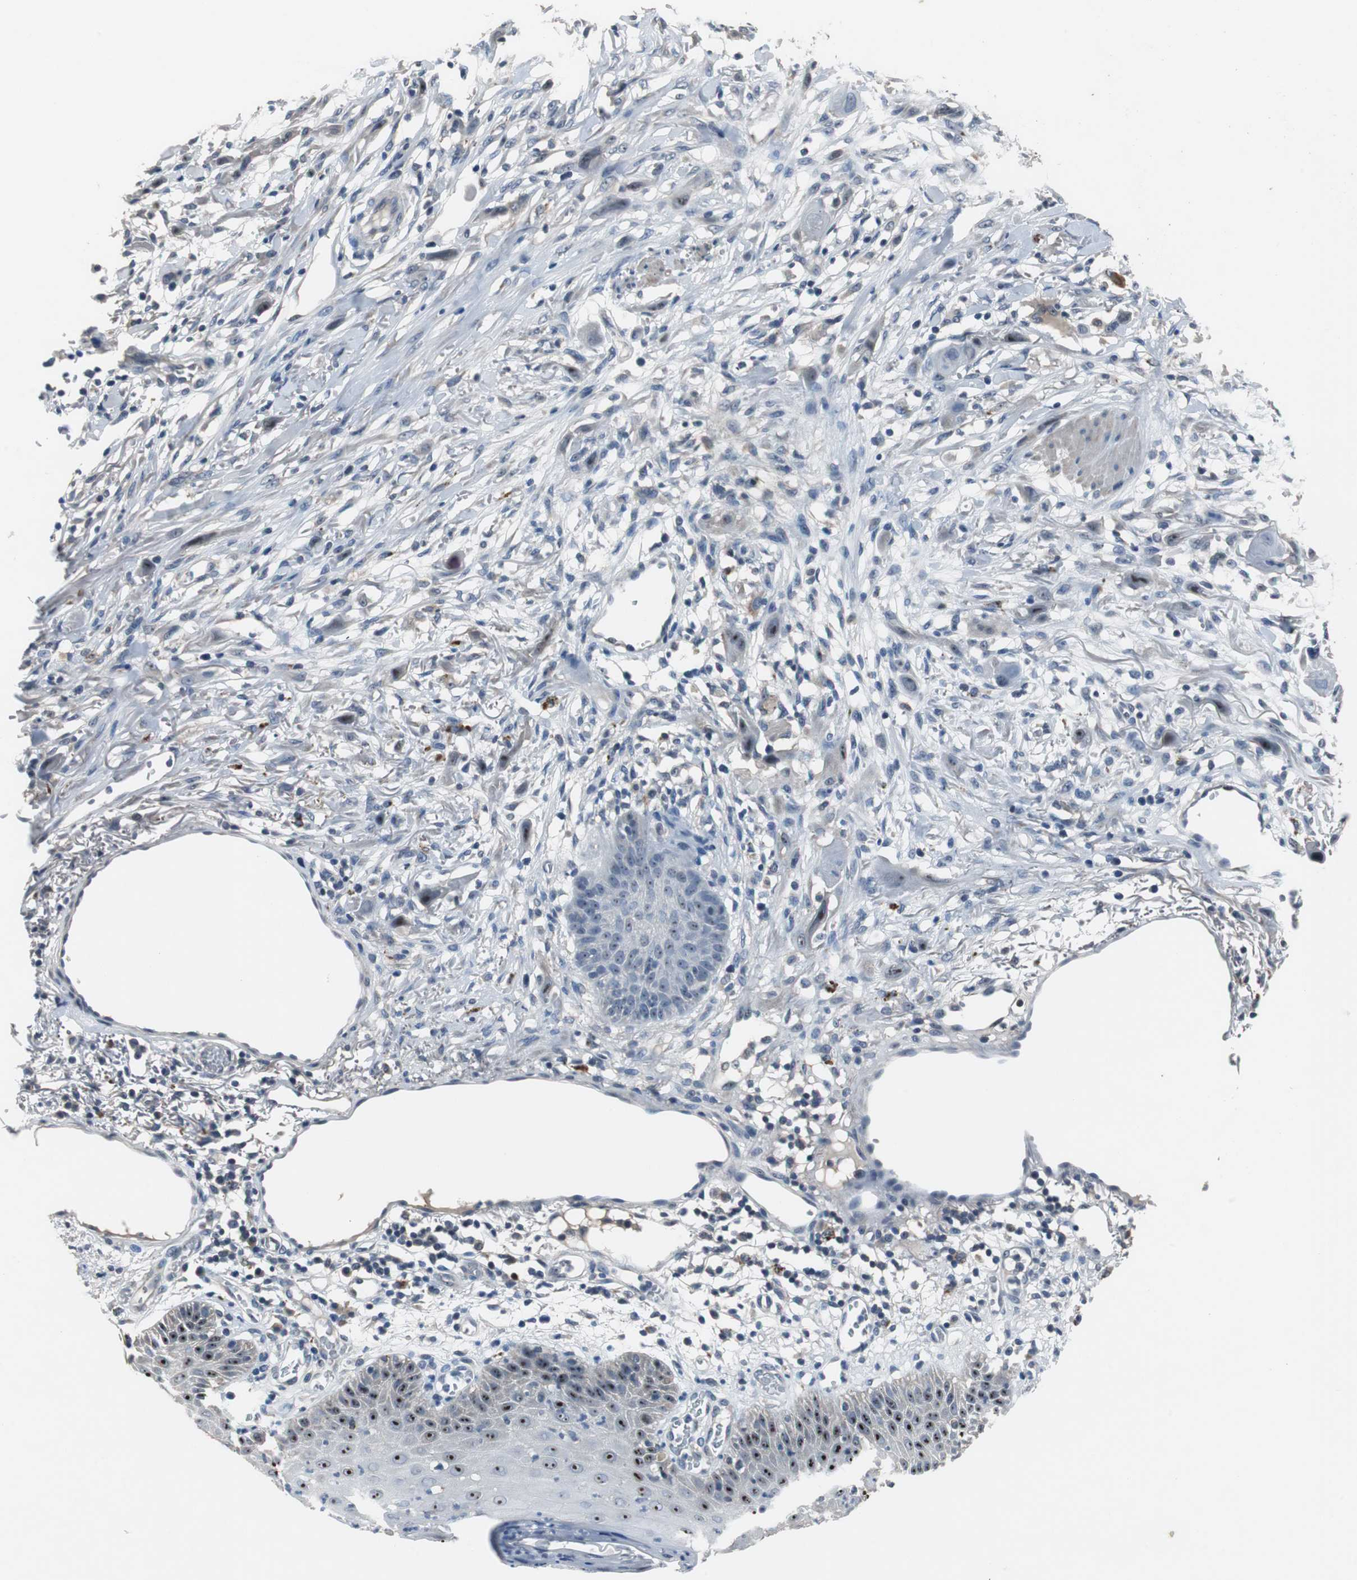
{"staining": {"intensity": "negative", "quantity": "none", "location": "none"}, "tissue": "skin cancer", "cell_type": "Tumor cells", "image_type": "cancer", "snomed": [{"axis": "morphology", "description": "Normal tissue, NOS"}, {"axis": "morphology", "description": "Squamous cell carcinoma, NOS"}, {"axis": "topography", "description": "Skin"}], "caption": "Squamous cell carcinoma (skin) was stained to show a protein in brown. There is no significant expression in tumor cells.", "gene": "PCYT1B", "patient": {"sex": "female", "age": 59}}